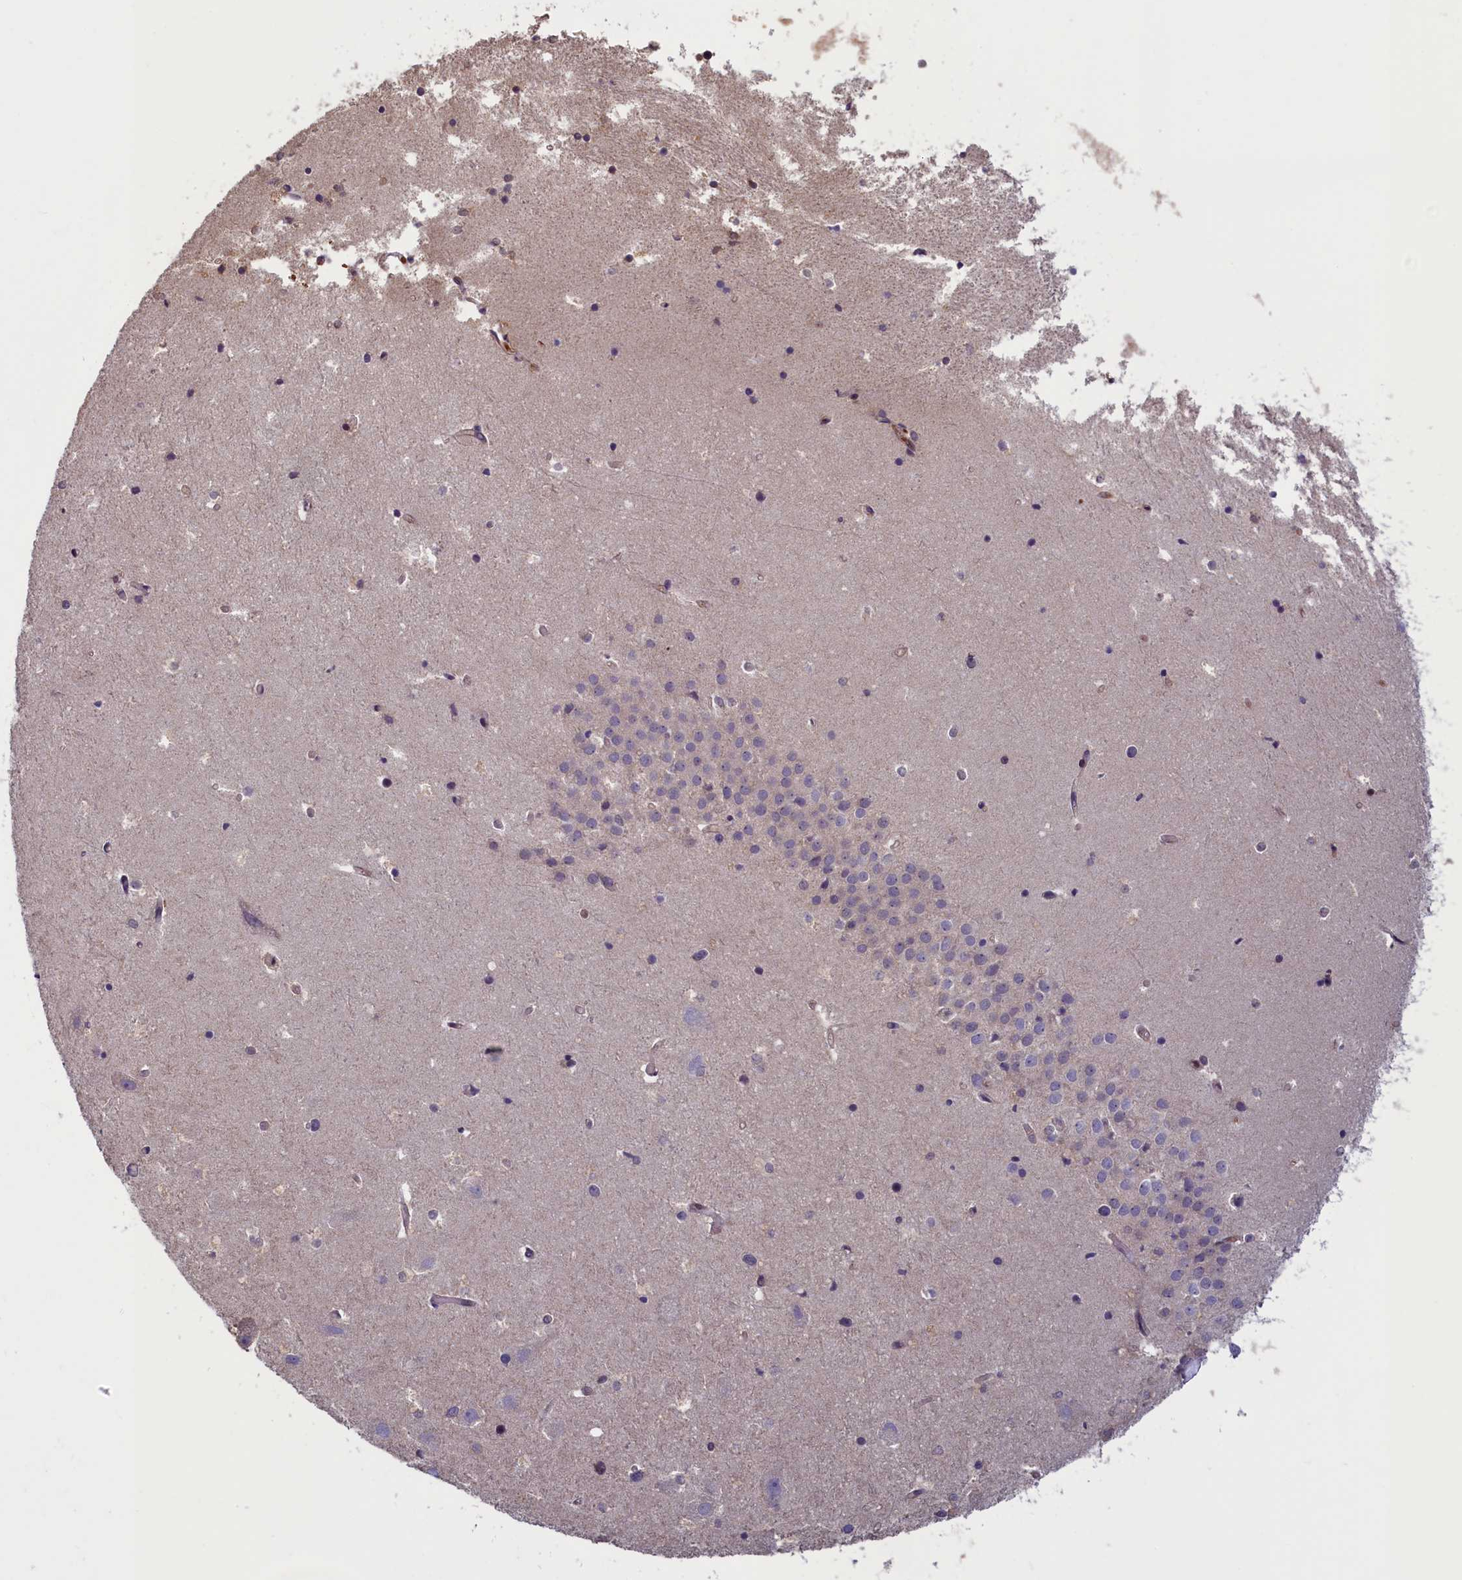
{"staining": {"intensity": "negative", "quantity": "none", "location": "none"}, "tissue": "hippocampus", "cell_type": "Glial cells", "image_type": "normal", "snomed": [{"axis": "morphology", "description": "Normal tissue, NOS"}, {"axis": "topography", "description": "Hippocampus"}], "caption": "Protein analysis of benign hippocampus displays no significant positivity in glial cells. (DAB IHC, high magnification).", "gene": "NUBP1", "patient": {"sex": "female", "age": 52}}